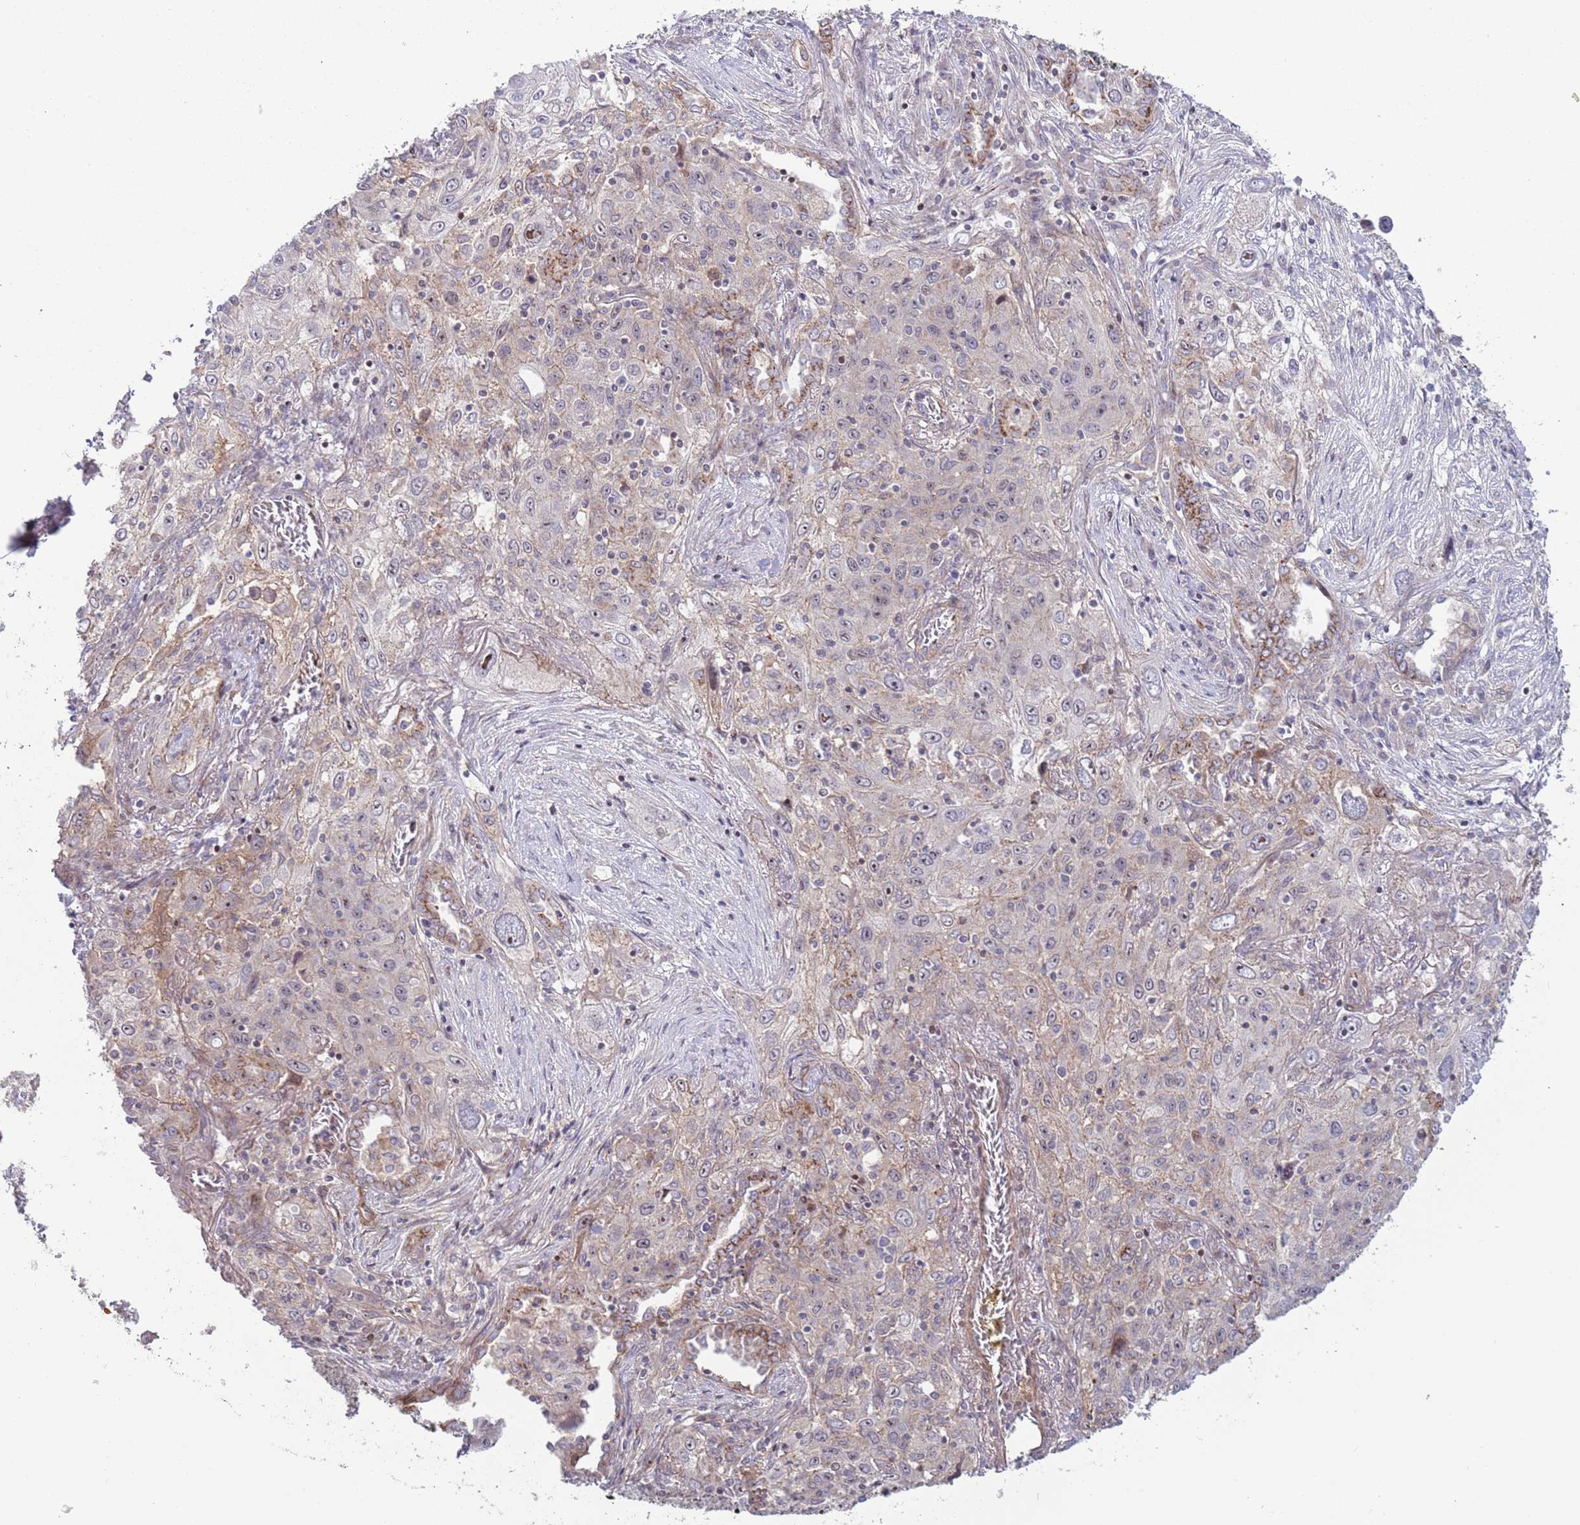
{"staining": {"intensity": "negative", "quantity": "none", "location": "none"}, "tissue": "lung cancer", "cell_type": "Tumor cells", "image_type": "cancer", "snomed": [{"axis": "morphology", "description": "Squamous cell carcinoma, NOS"}, {"axis": "topography", "description": "Lung"}], "caption": "IHC of human squamous cell carcinoma (lung) shows no expression in tumor cells. (Immunohistochemistry (ihc), brightfield microscopy, high magnification).", "gene": "ITGB6", "patient": {"sex": "female", "age": 69}}